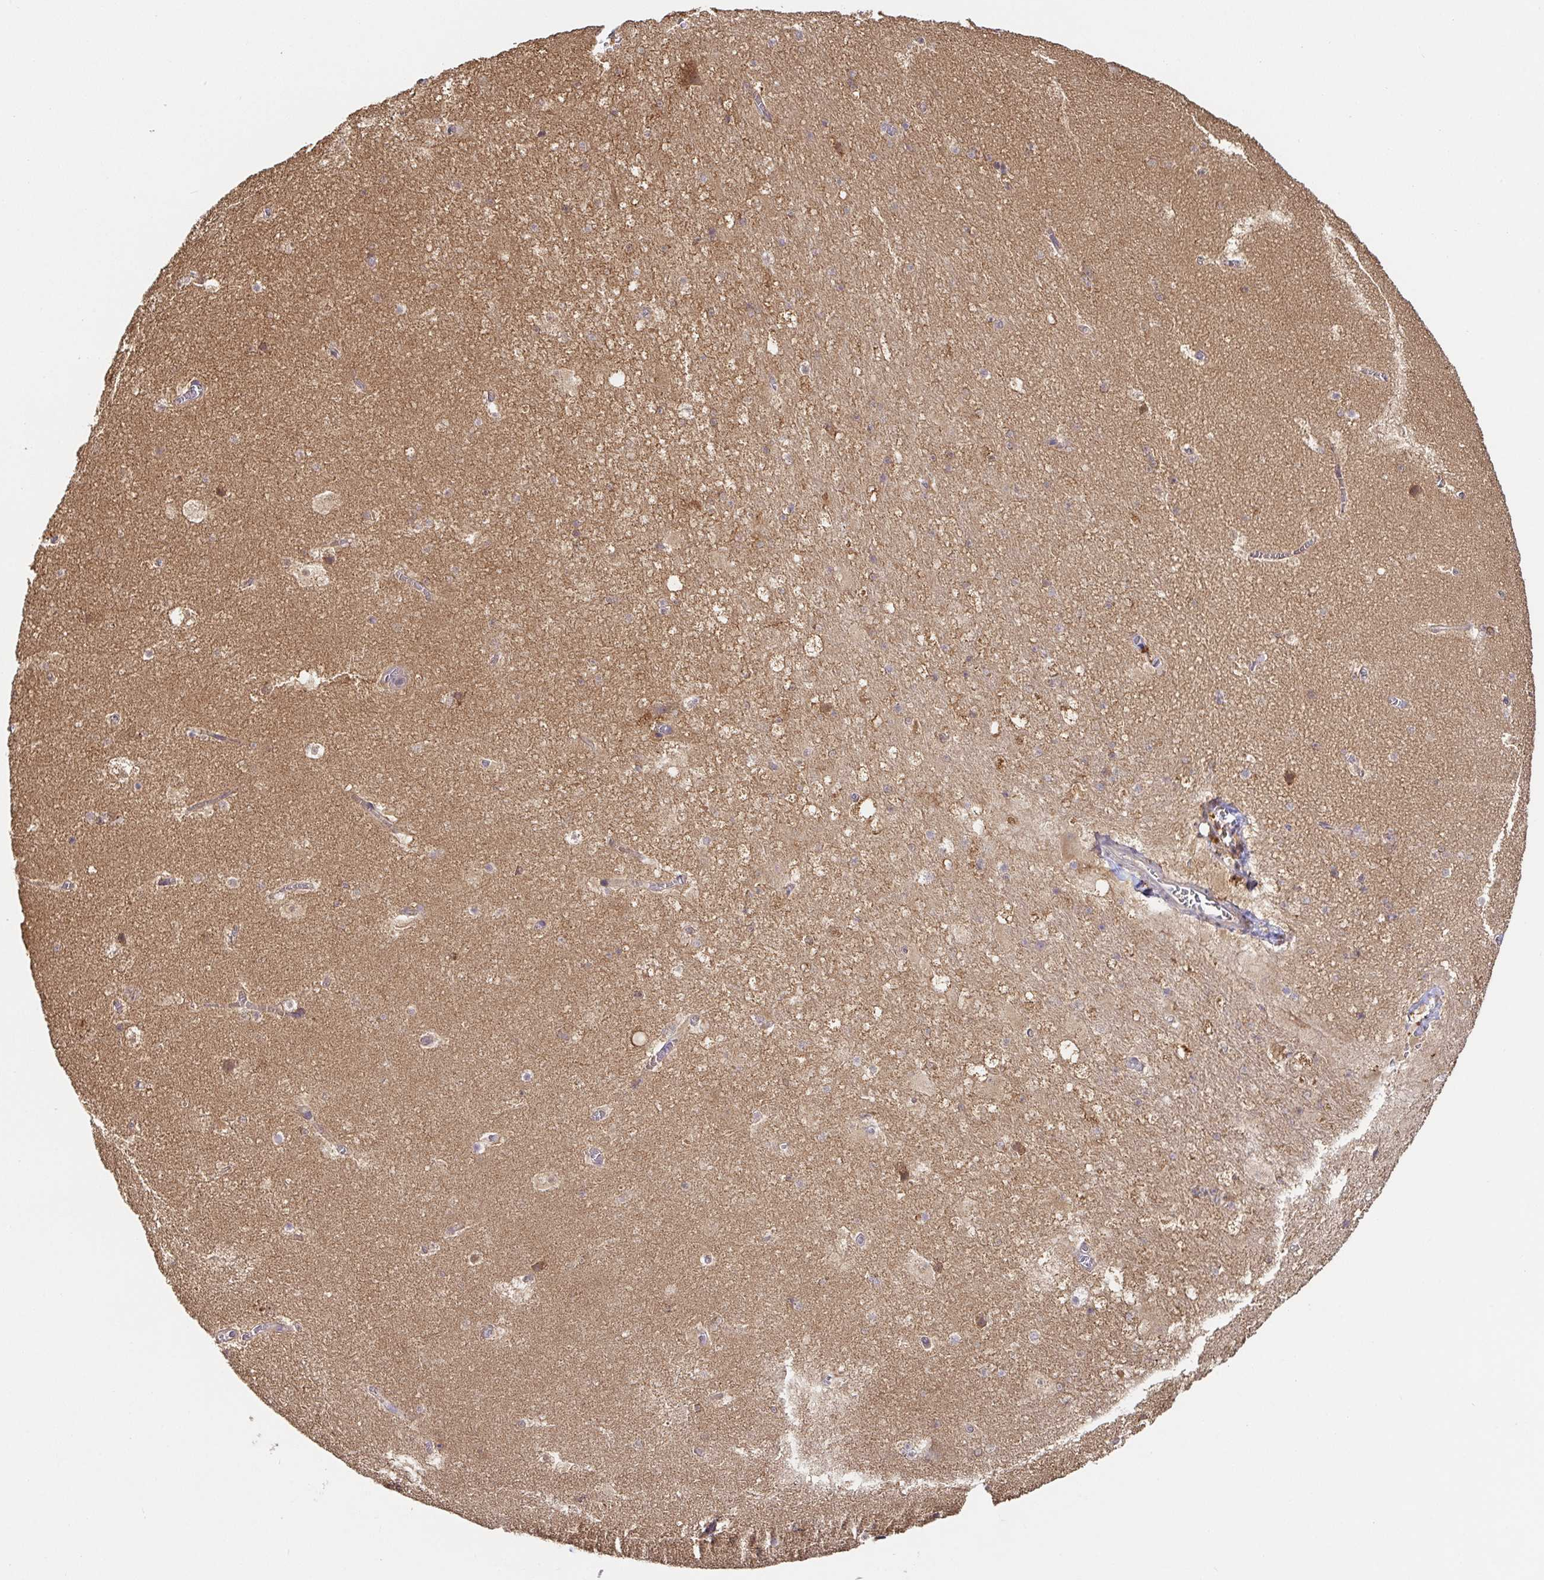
{"staining": {"intensity": "moderate", "quantity": "<25%", "location": "cytoplasmic/membranous"}, "tissue": "hippocampus", "cell_type": "Glial cells", "image_type": "normal", "snomed": [{"axis": "morphology", "description": "Normal tissue, NOS"}, {"axis": "topography", "description": "Hippocampus"}], "caption": "Protein staining of benign hippocampus demonstrates moderate cytoplasmic/membranous staining in approximately <25% of glial cells.", "gene": "HAGH", "patient": {"sex": "female", "age": 42}}